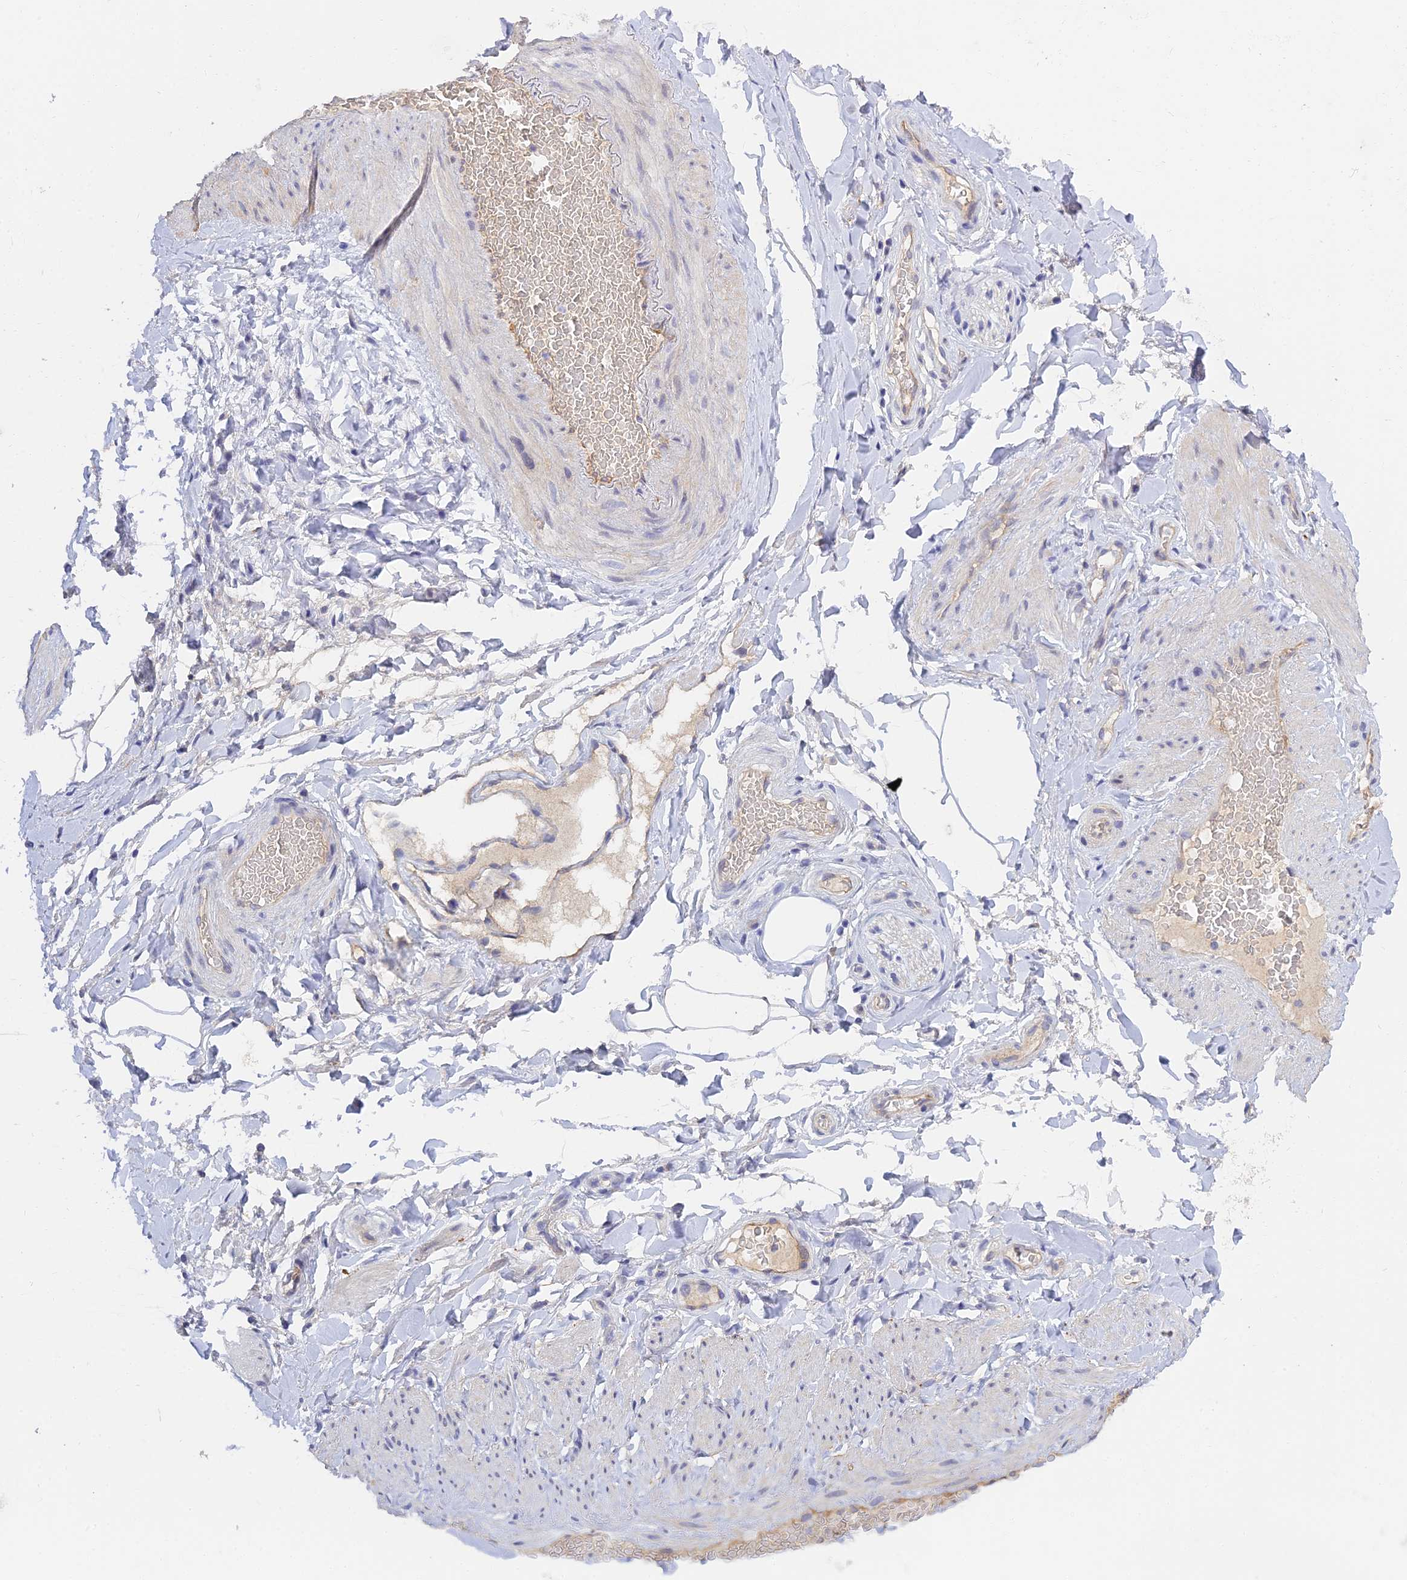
{"staining": {"intensity": "negative", "quantity": "none", "location": "none"}, "tissue": "adipose tissue", "cell_type": "Adipocytes", "image_type": "normal", "snomed": [{"axis": "morphology", "description": "Normal tissue, NOS"}, {"axis": "topography", "description": "Soft tissue"}, {"axis": "topography", "description": "Vascular tissue"}], "caption": "Immunohistochemistry (IHC) micrograph of normal adipose tissue stained for a protein (brown), which shows no expression in adipocytes.", "gene": "HOXB1", "patient": {"sex": "male", "age": 54}}